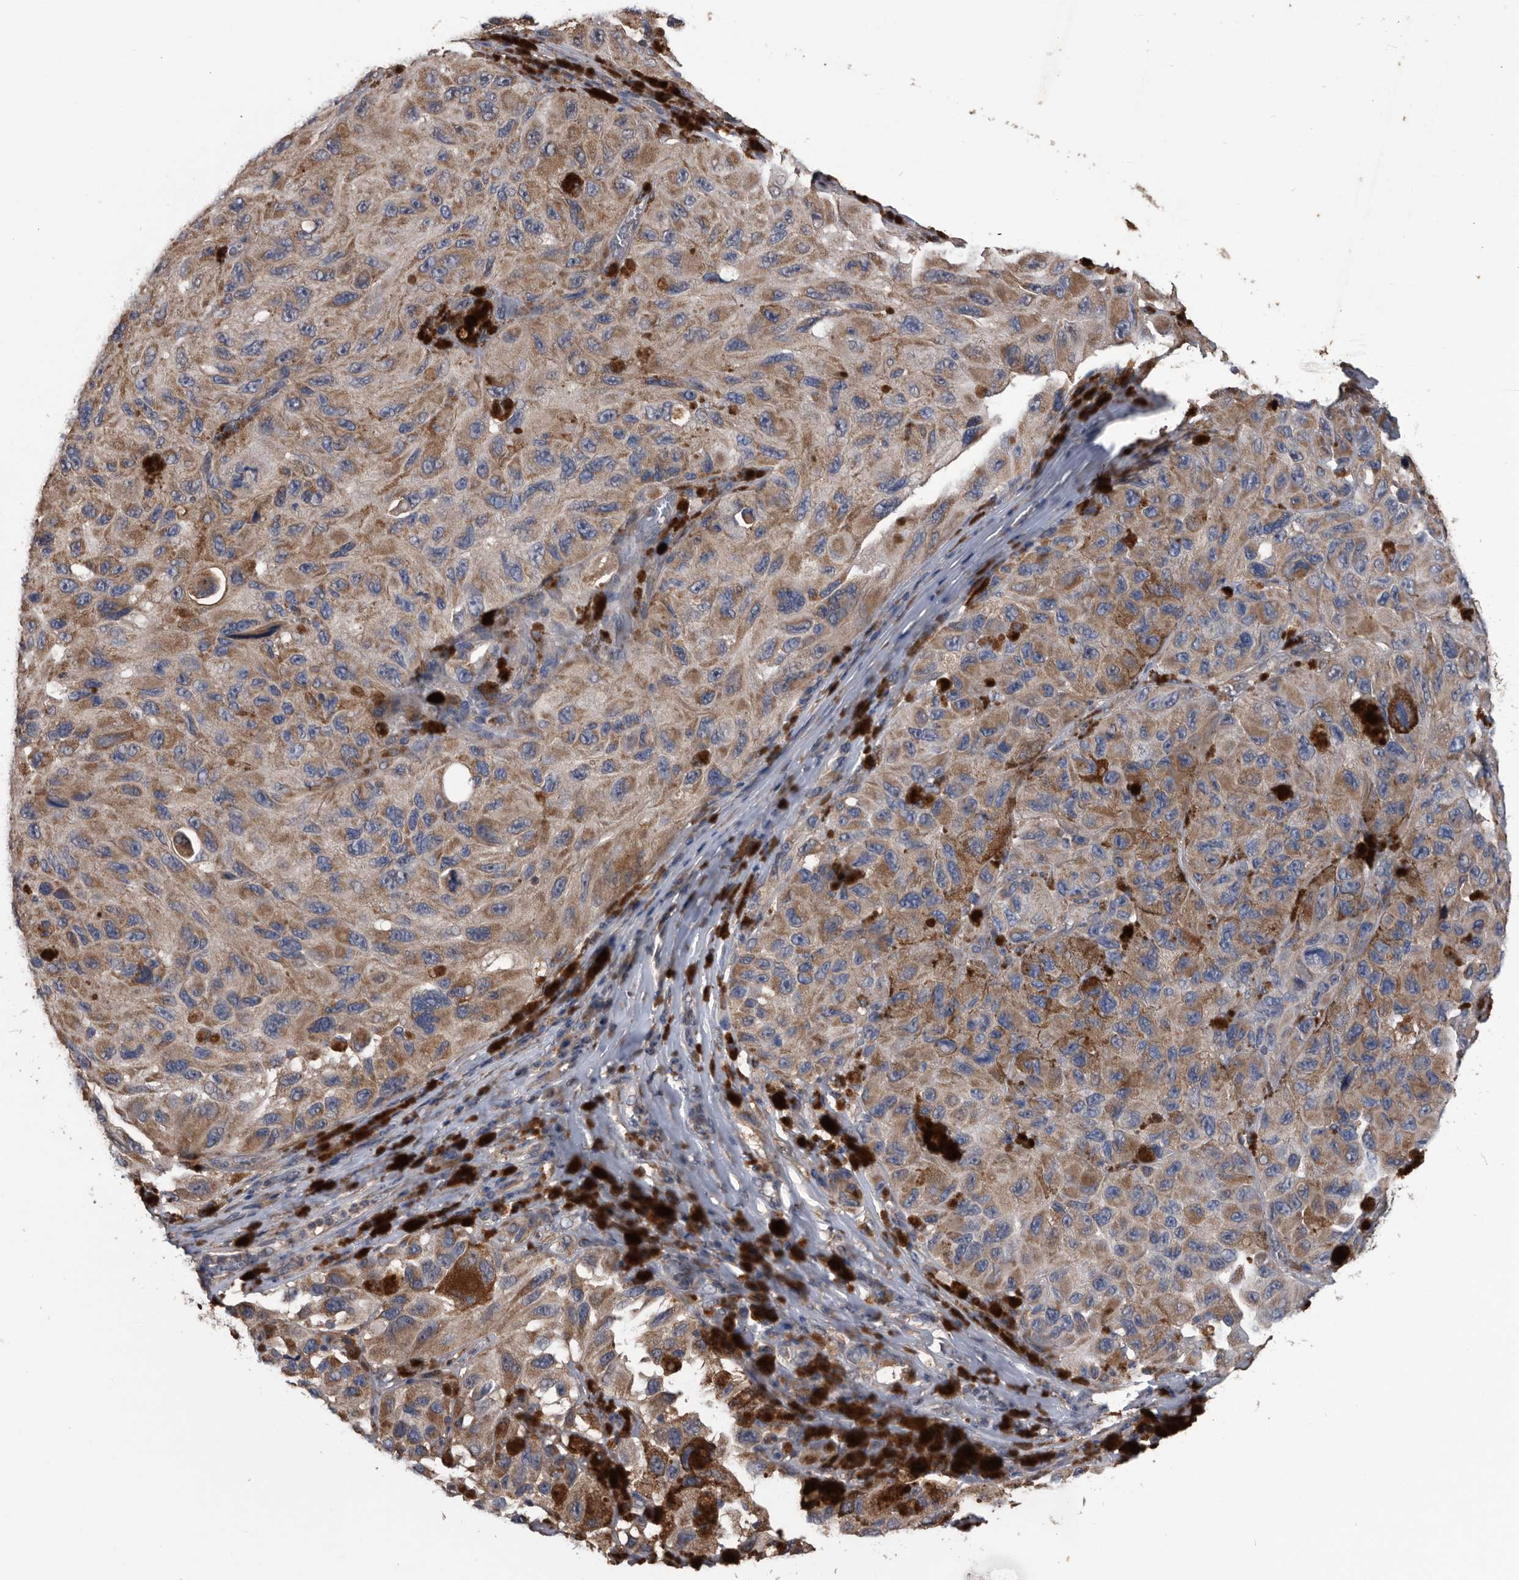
{"staining": {"intensity": "moderate", "quantity": ">75%", "location": "cytoplasmic/membranous"}, "tissue": "melanoma", "cell_type": "Tumor cells", "image_type": "cancer", "snomed": [{"axis": "morphology", "description": "Malignant melanoma, NOS"}, {"axis": "topography", "description": "Skin"}], "caption": "Immunohistochemistry (IHC) photomicrograph of melanoma stained for a protein (brown), which reveals medium levels of moderate cytoplasmic/membranous staining in approximately >75% of tumor cells.", "gene": "NRBP1", "patient": {"sex": "female", "age": 73}}